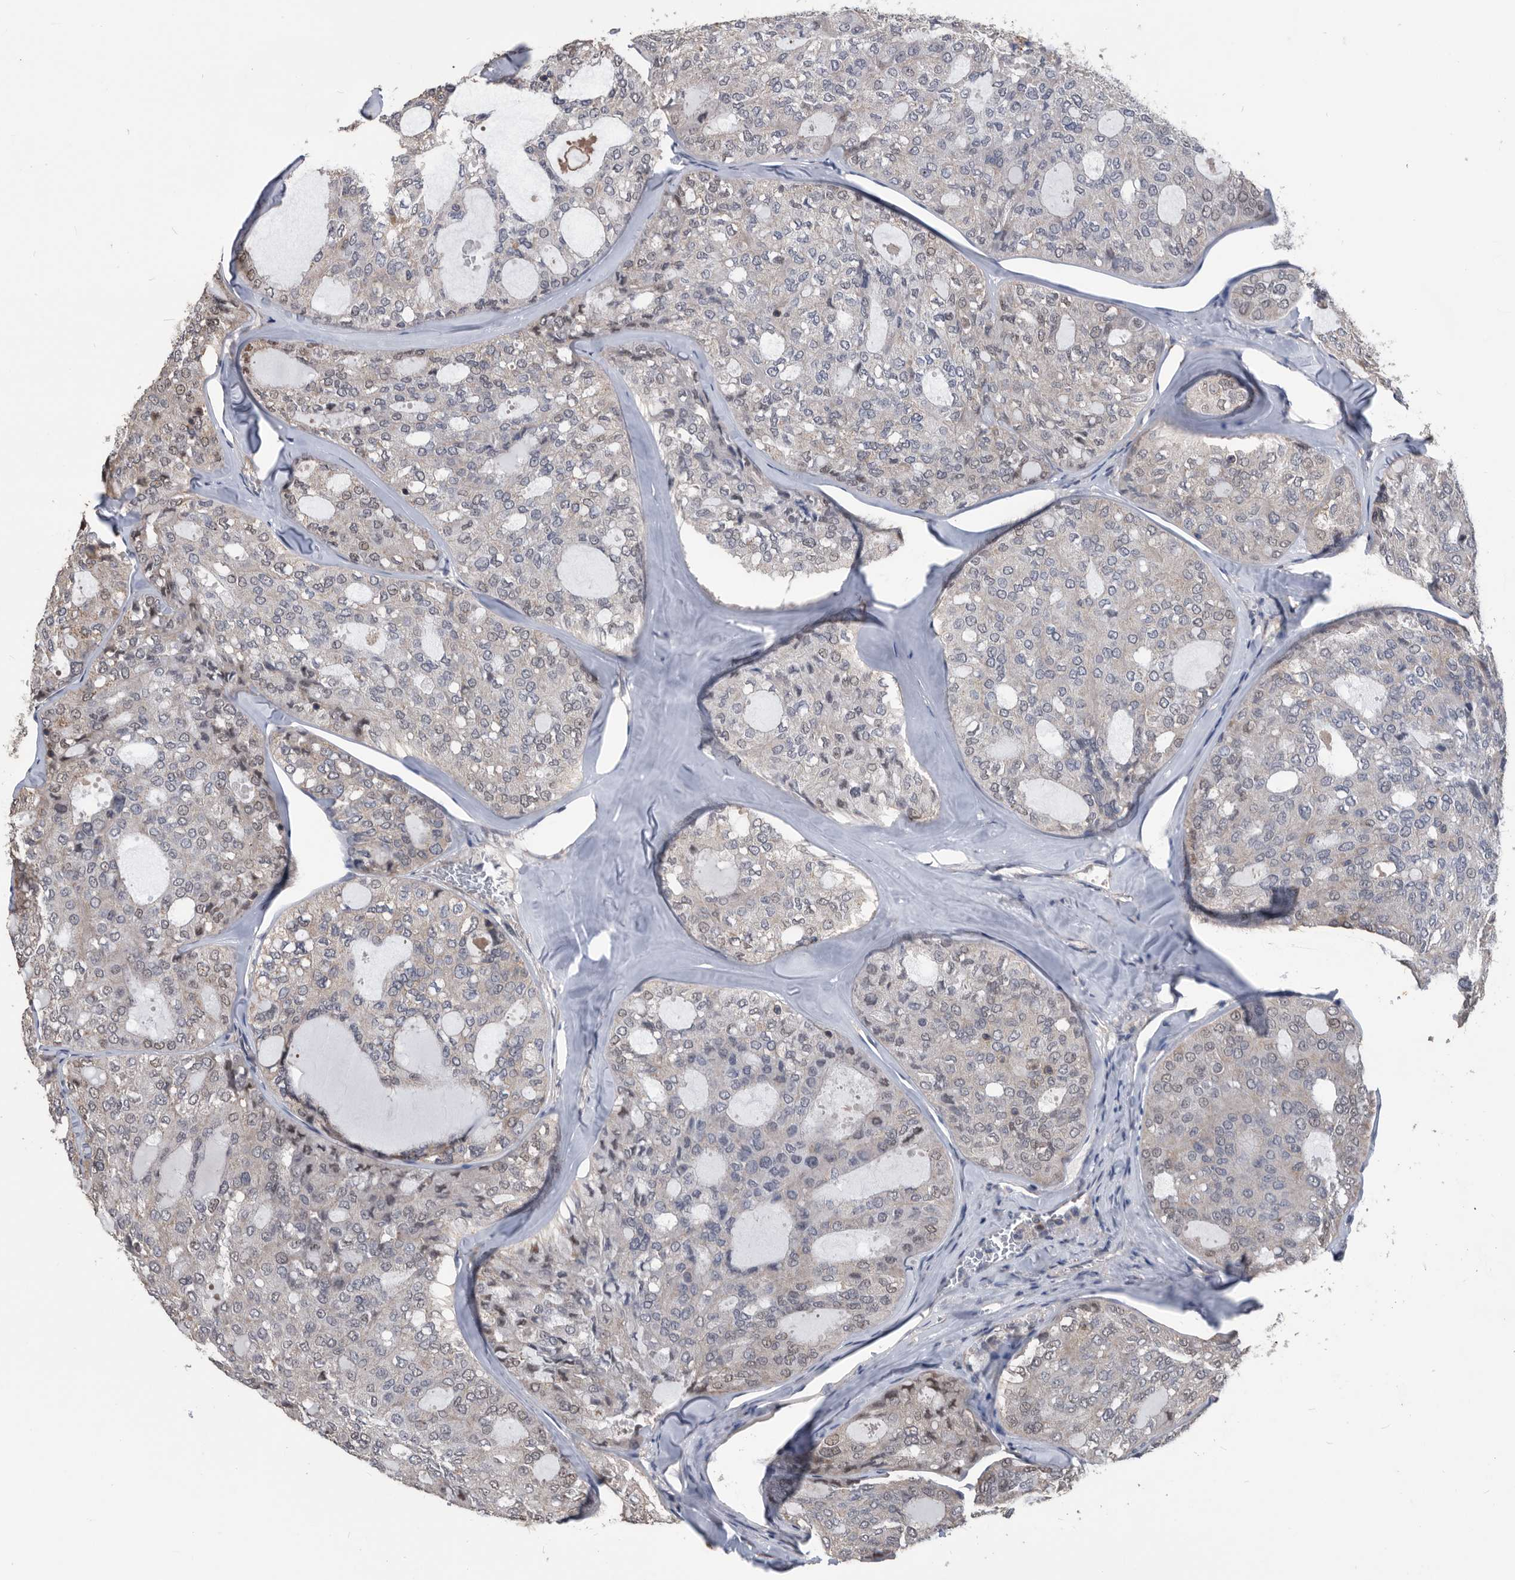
{"staining": {"intensity": "weak", "quantity": "<25%", "location": "cytoplasmic/membranous"}, "tissue": "thyroid cancer", "cell_type": "Tumor cells", "image_type": "cancer", "snomed": [{"axis": "morphology", "description": "Follicular adenoma carcinoma, NOS"}, {"axis": "topography", "description": "Thyroid gland"}], "caption": "Tumor cells are negative for brown protein staining in thyroid cancer.", "gene": "NRBP1", "patient": {"sex": "male", "age": 75}}